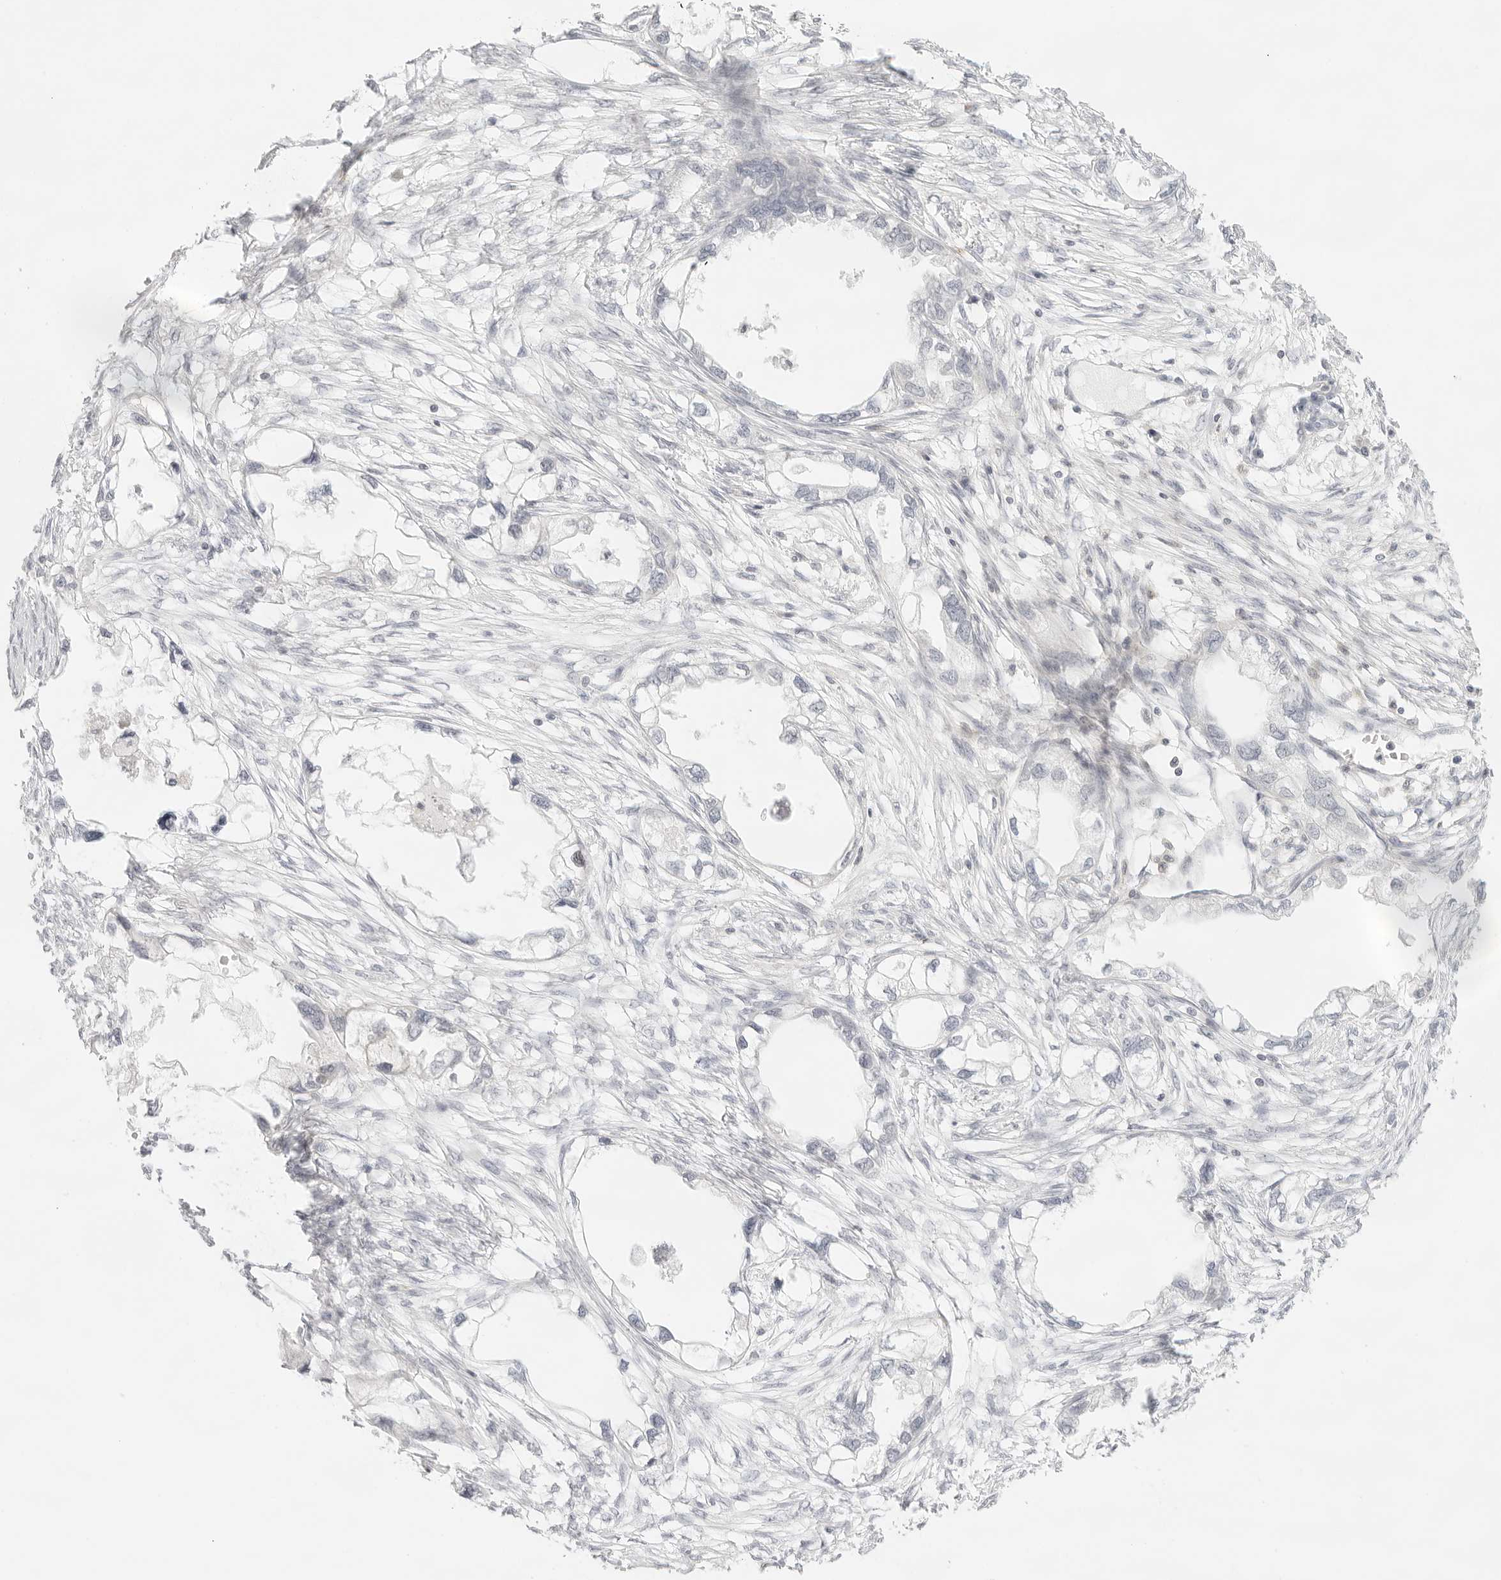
{"staining": {"intensity": "negative", "quantity": "none", "location": "none"}, "tissue": "endometrial cancer", "cell_type": "Tumor cells", "image_type": "cancer", "snomed": [{"axis": "morphology", "description": "Adenocarcinoma, NOS"}, {"axis": "morphology", "description": "Adenocarcinoma, metastatic, NOS"}, {"axis": "topography", "description": "Adipose tissue"}, {"axis": "topography", "description": "Endometrium"}], "caption": "An immunohistochemistry (IHC) image of endometrial adenocarcinoma is shown. There is no staining in tumor cells of endometrial adenocarcinoma.", "gene": "TNFRSF14", "patient": {"sex": "female", "age": 67}}